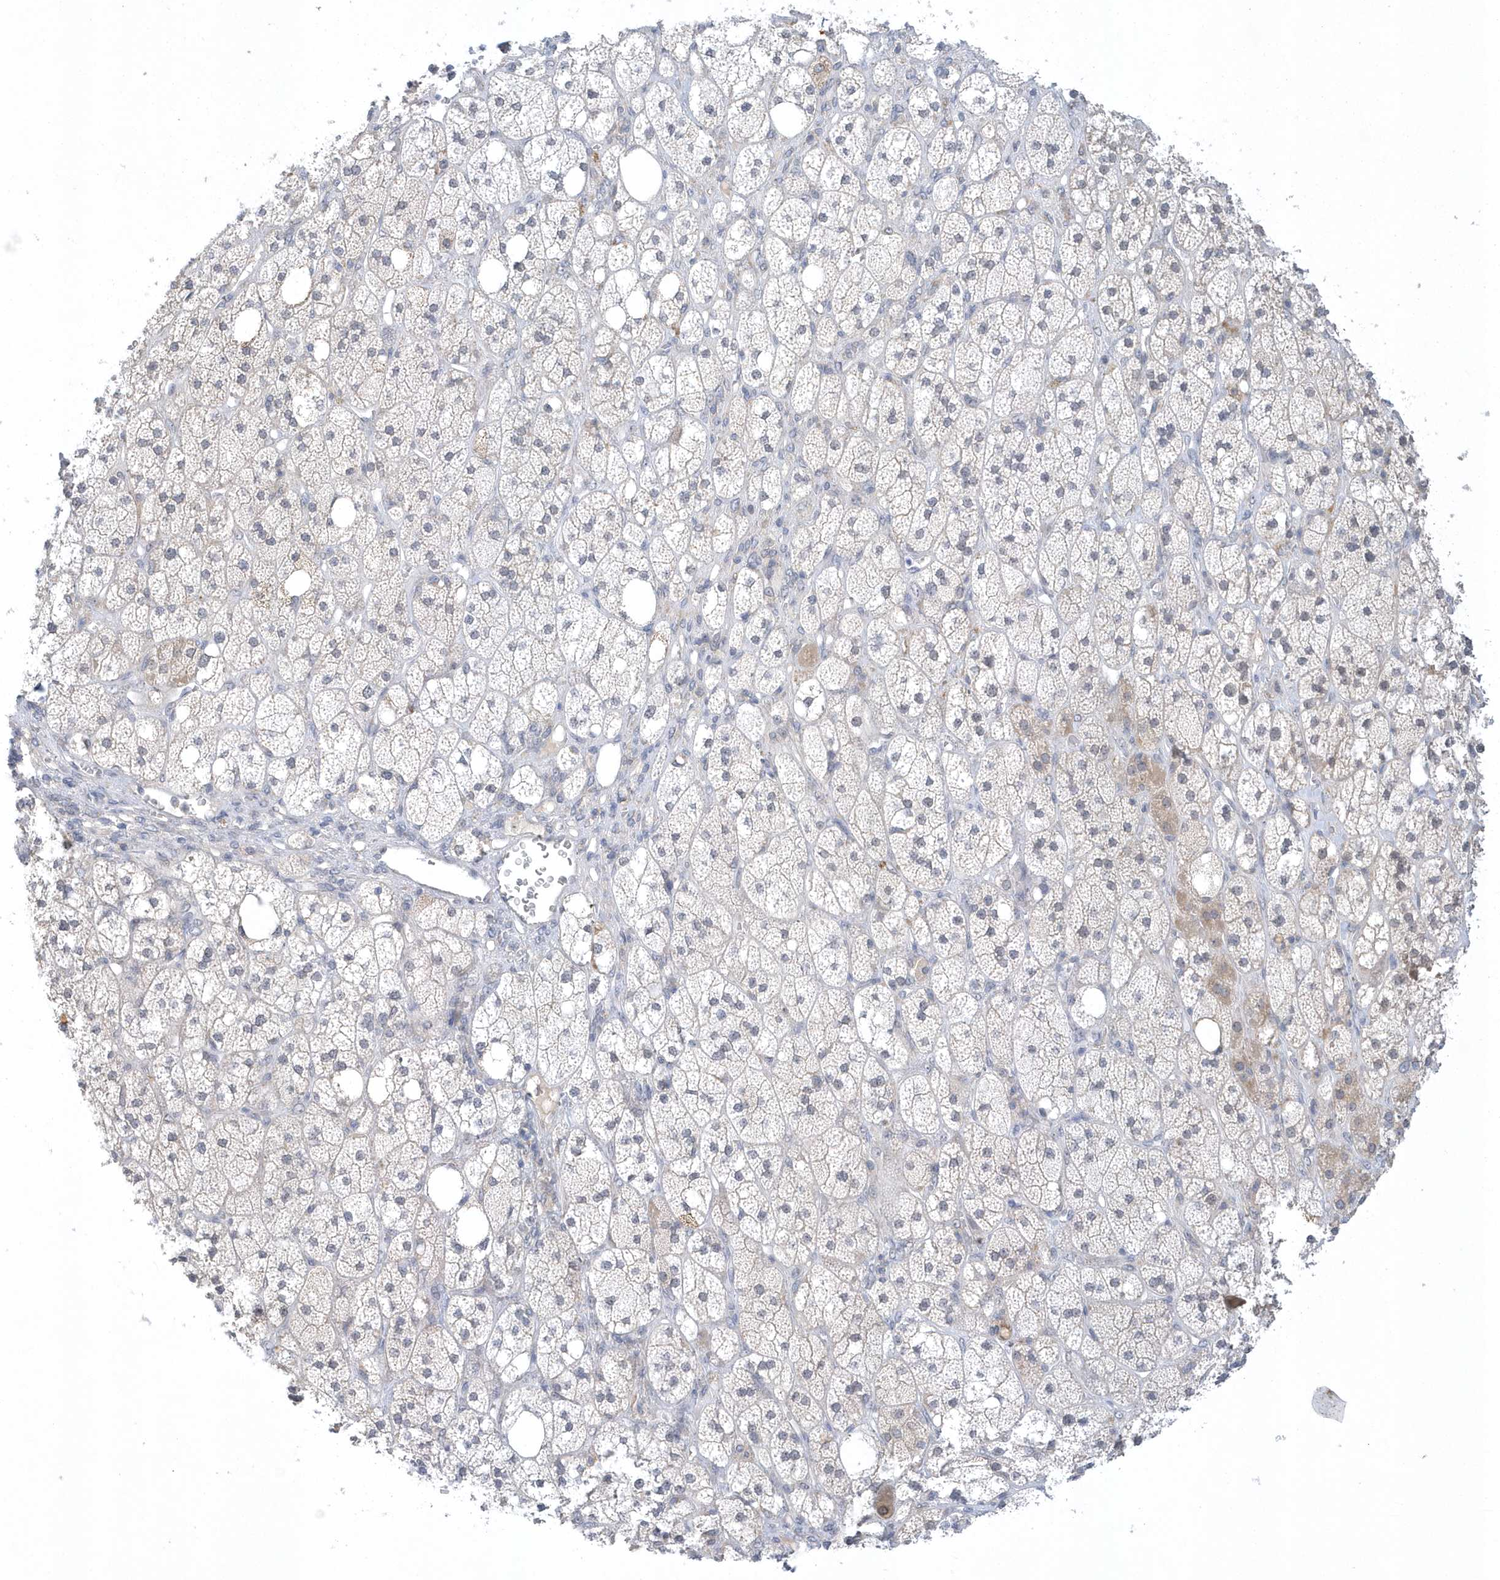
{"staining": {"intensity": "weak", "quantity": "25%-75%", "location": "cytoplasmic/membranous,nuclear"}, "tissue": "adrenal gland", "cell_type": "Glandular cells", "image_type": "normal", "snomed": [{"axis": "morphology", "description": "Normal tissue, NOS"}, {"axis": "topography", "description": "Adrenal gland"}], "caption": "Protein staining reveals weak cytoplasmic/membranous,nuclear expression in approximately 25%-75% of glandular cells in unremarkable adrenal gland.", "gene": "ZC3H12D", "patient": {"sex": "male", "age": 61}}